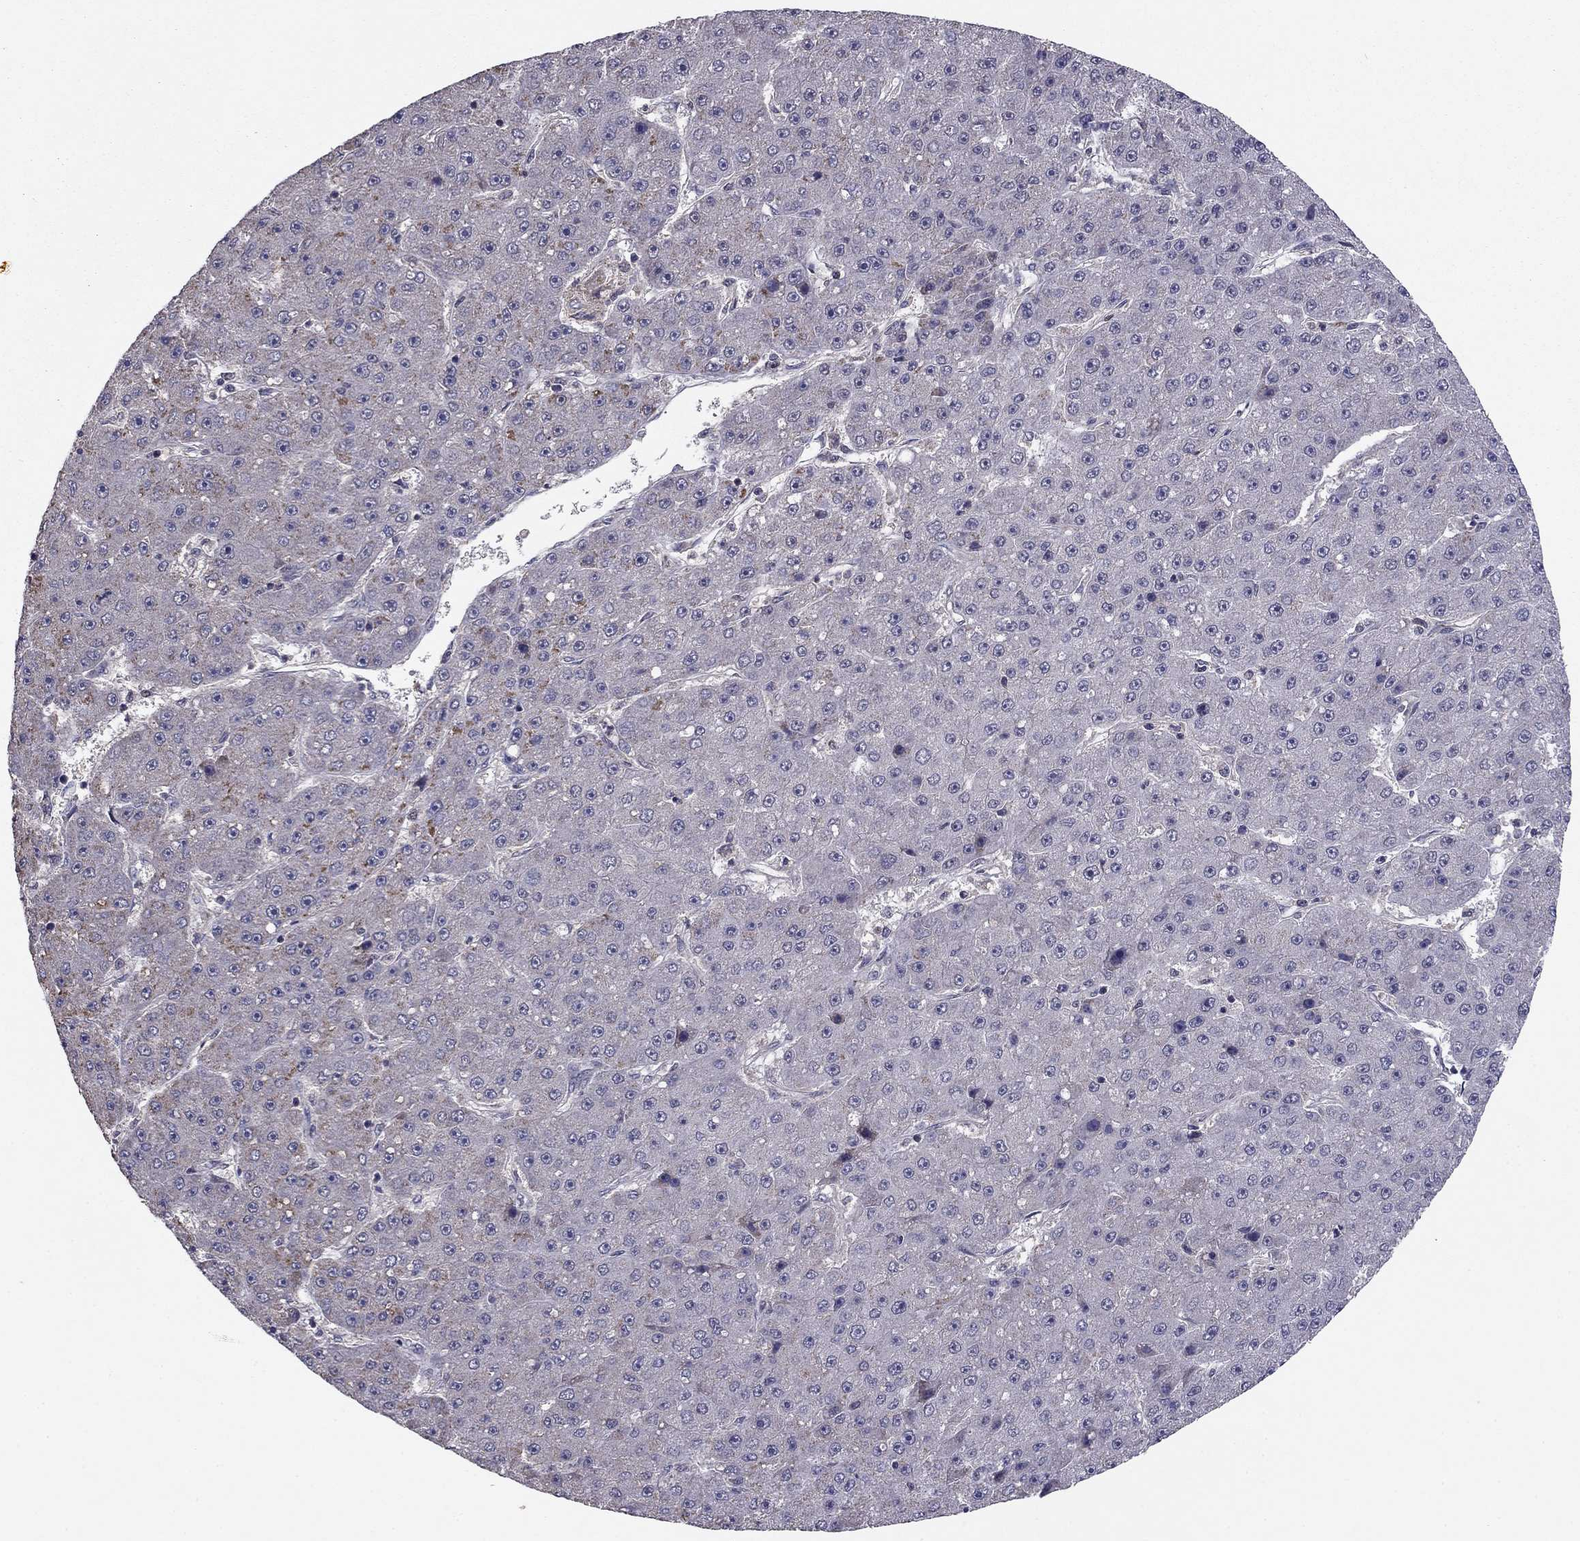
{"staining": {"intensity": "negative", "quantity": "none", "location": "none"}, "tissue": "liver cancer", "cell_type": "Tumor cells", "image_type": "cancer", "snomed": [{"axis": "morphology", "description": "Carcinoma, Hepatocellular, NOS"}, {"axis": "topography", "description": "Liver"}], "caption": "A high-resolution histopathology image shows immunohistochemistry (IHC) staining of hepatocellular carcinoma (liver), which reveals no significant positivity in tumor cells. (Brightfield microscopy of DAB IHC at high magnification).", "gene": "HCN1", "patient": {"sex": "male", "age": 67}}